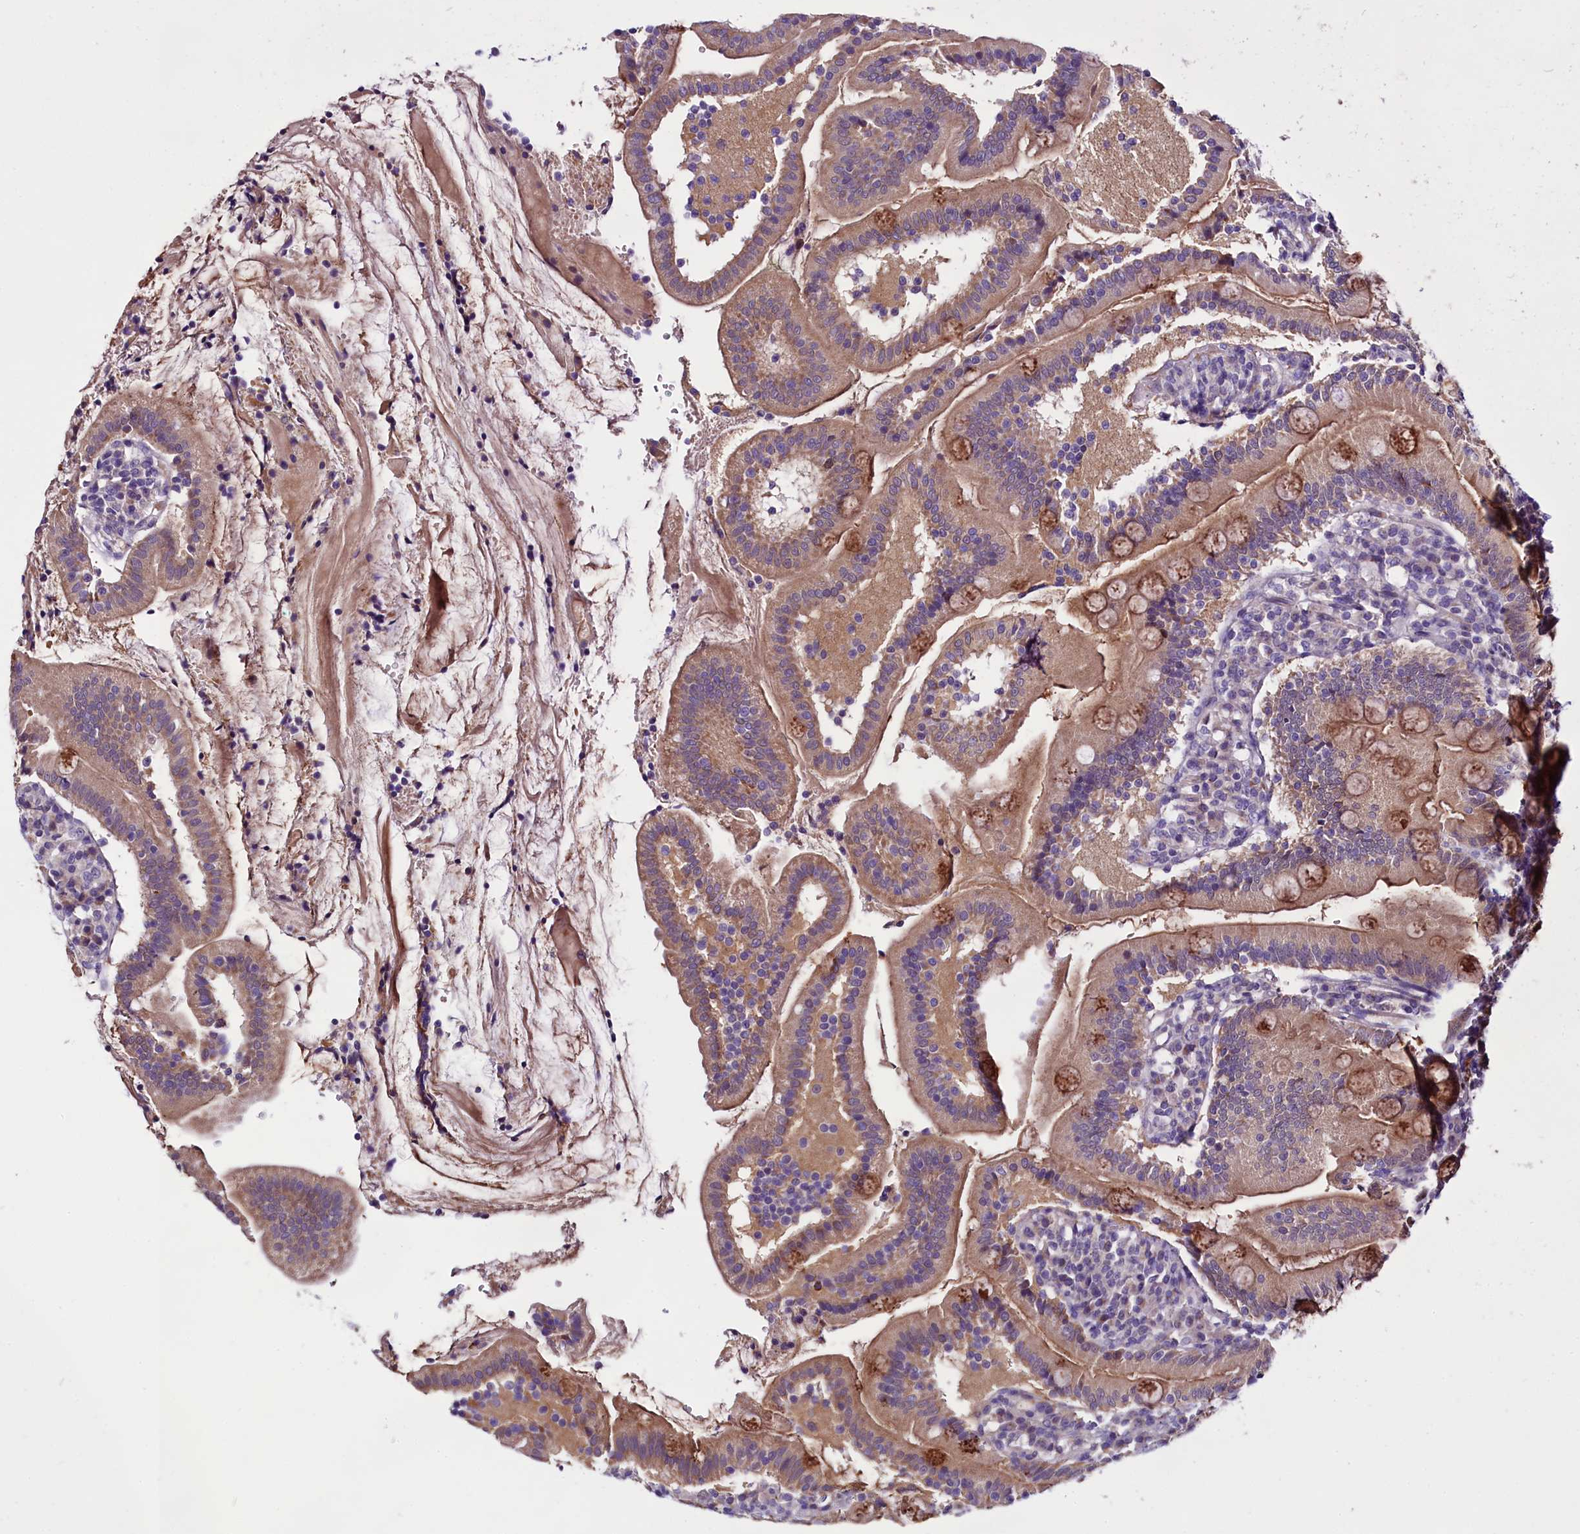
{"staining": {"intensity": "moderate", "quantity": ">75%", "location": "cytoplasmic/membranous"}, "tissue": "duodenum", "cell_type": "Glandular cells", "image_type": "normal", "snomed": [{"axis": "morphology", "description": "Normal tissue, NOS"}, {"axis": "topography", "description": "Duodenum"}], "caption": "Normal duodenum exhibits moderate cytoplasmic/membranous staining in about >75% of glandular cells Nuclei are stained in blue..", "gene": "C9orf40", "patient": {"sex": "female", "age": 67}}